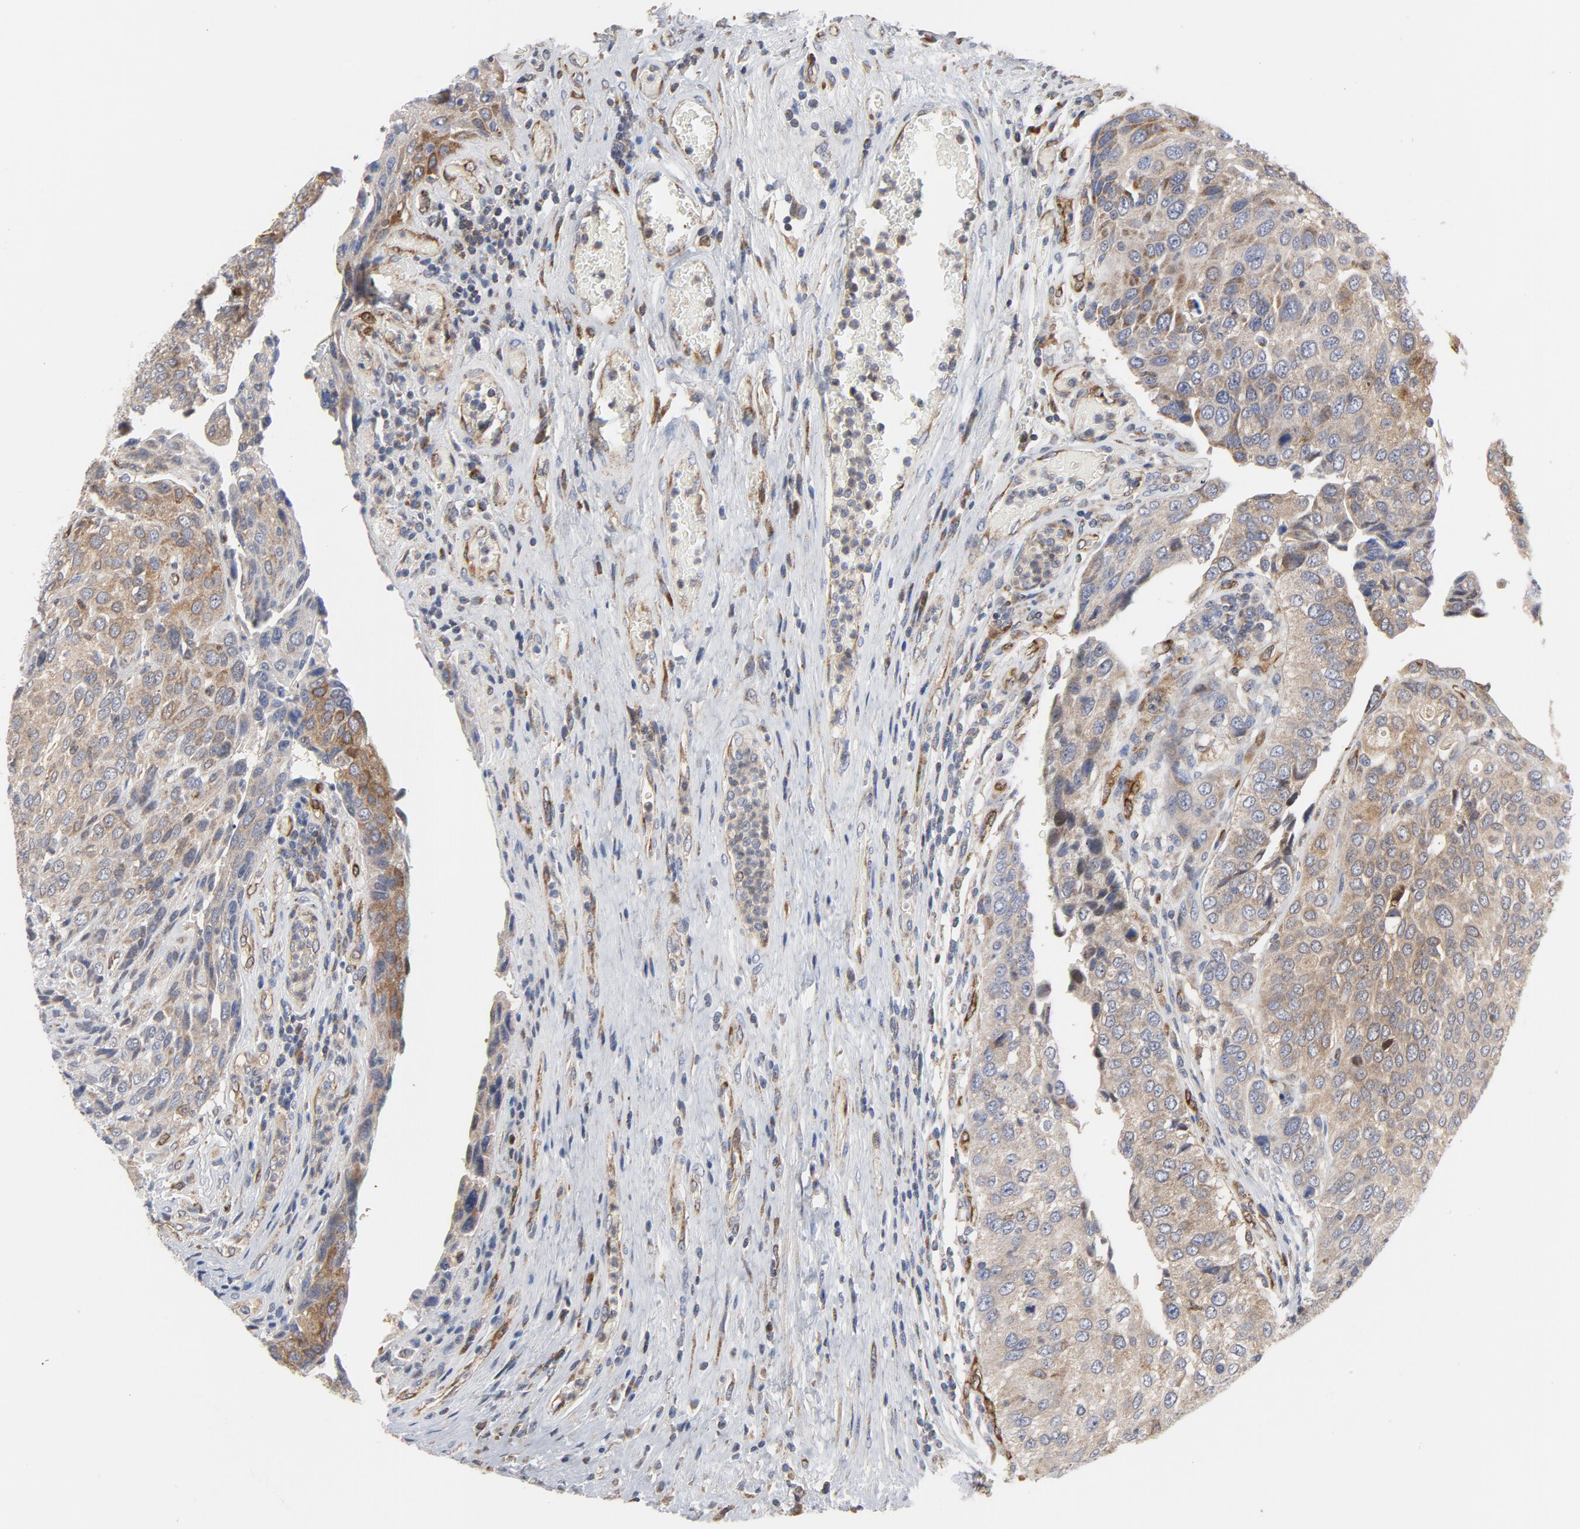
{"staining": {"intensity": "moderate", "quantity": ">75%", "location": "cytoplasmic/membranous"}, "tissue": "urothelial cancer", "cell_type": "Tumor cells", "image_type": "cancer", "snomed": [{"axis": "morphology", "description": "Urothelial carcinoma, High grade"}, {"axis": "topography", "description": "Urinary bladder"}], "caption": "The micrograph exhibits staining of urothelial cancer, revealing moderate cytoplasmic/membranous protein positivity (brown color) within tumor cells. The staining was performed using DAB (3,3'-diaminobenzidine) to visualize the protein expression in brown, while the nuclei were stained in blue with hematoxylin (Magnification: 20x).", "gene": "RAPGEF4", "patient": {"sex": "male", "age": 50}}